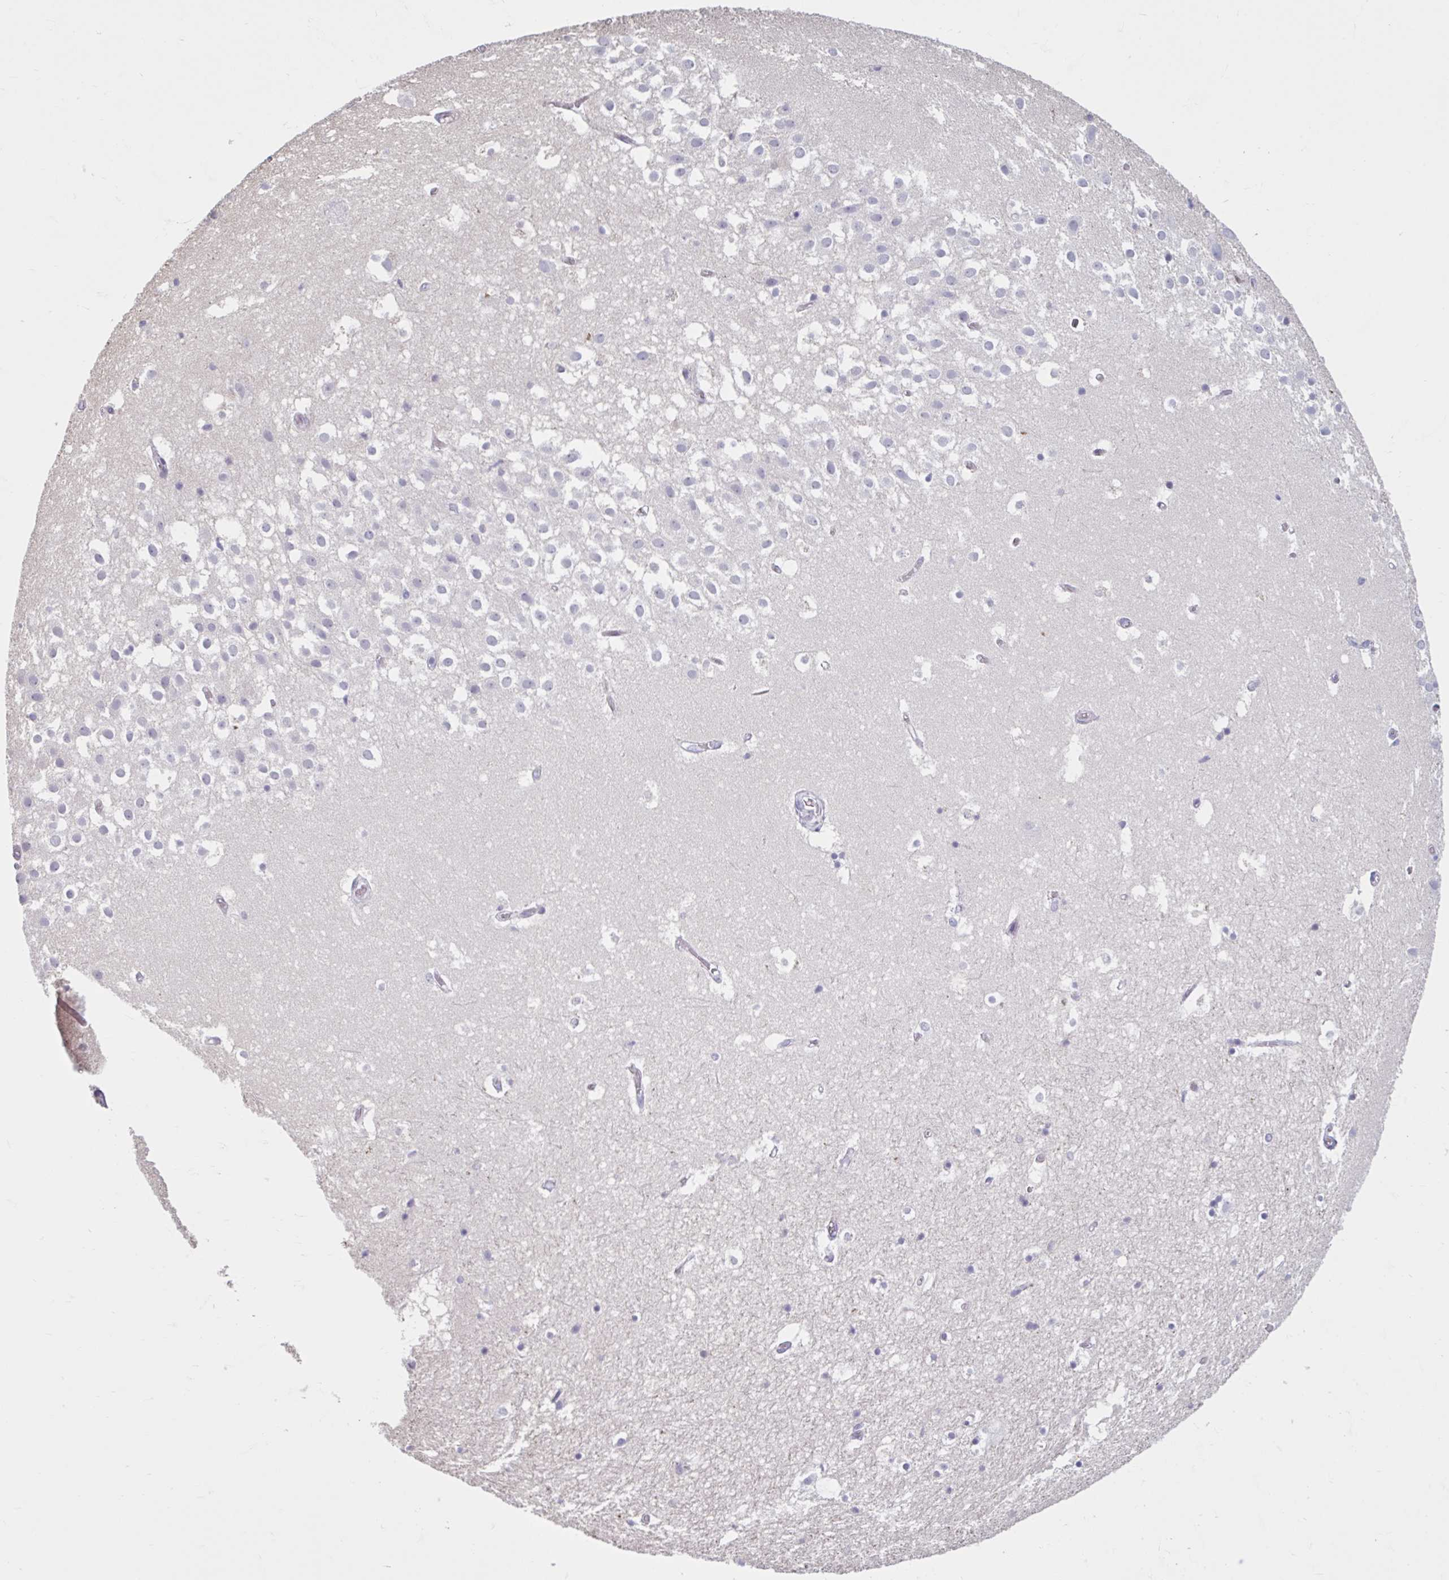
{"staining": {"intensity": "negative", "quantity": "none", "location": "none"}, "tissue": "hippocampus", "cell_type": "Glial cells", "image_type": "normal", "snomed": [{"axis": "morphology", "description": "Normal tissue, NOS"}, {"axis": "topography", "description": "Hippocampus"}], "caption": "The immunohistochemistry (IHC) photomicrograph has no significant staining in glial cells of hippocampus.", "gene": "CDH19", "patient": {"sex": "female", "age": 52}}